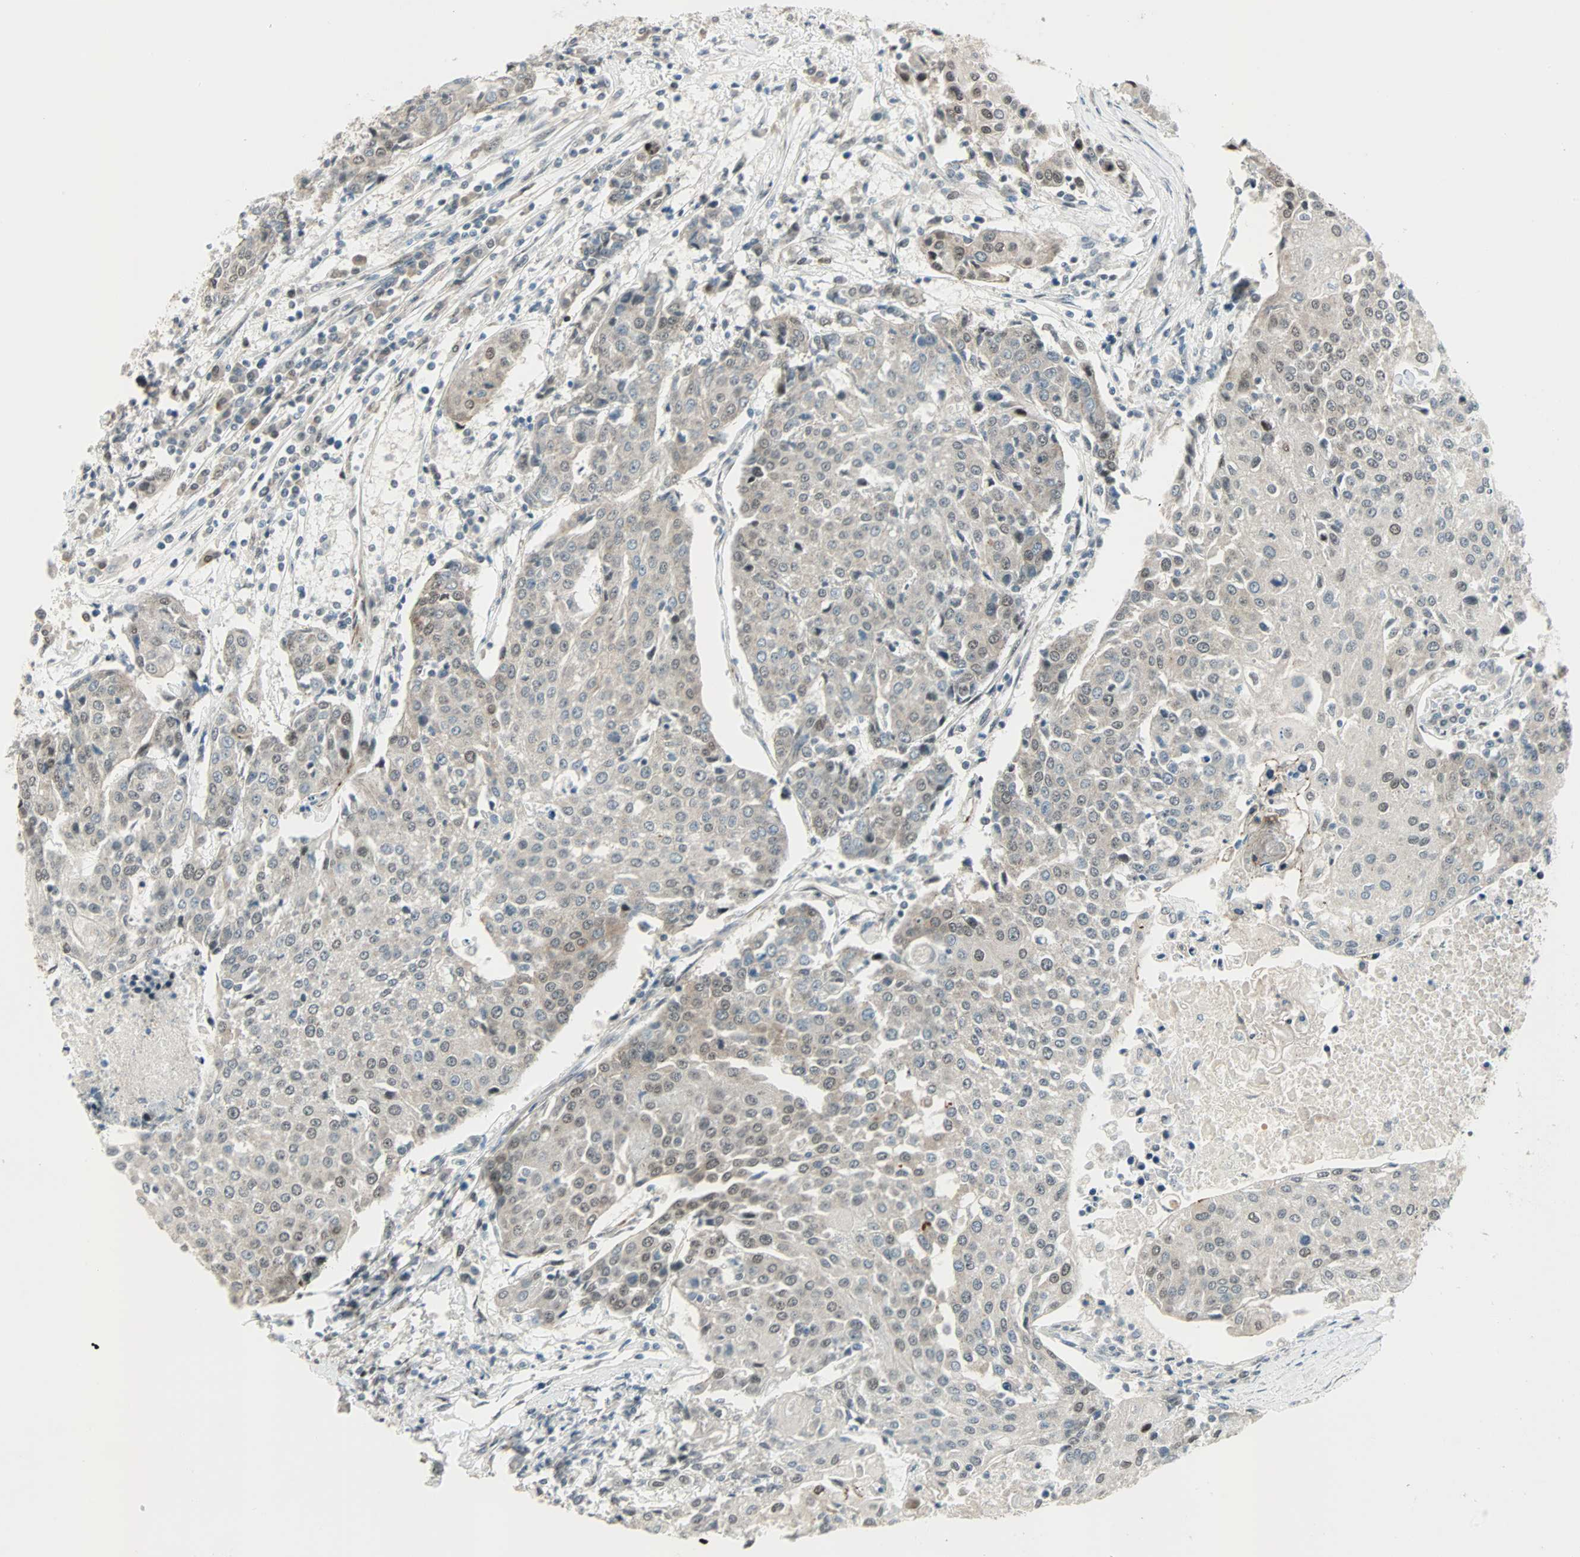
{"staining": {"intensity": "weak", "quantity": "<25%", "location": "cytoplasmic/membranous,nuclear"}, "tissue": "urothelial cancer", "cell_type": "Tumor cells", "image_type": "cancer", "snomed": [{"axis": "morphology", "description": "Urothelial carcinoma, High grade"}, {"axis": "topography", "description": "Urinary bladder"}], "caption": "IHC micrograph of high-grade urothelial carcinoma stained for a protein (brown), which shows no expression in tumor cells.", "gene": "CBX4", "patient": {"sex": "female", "age": 85}}